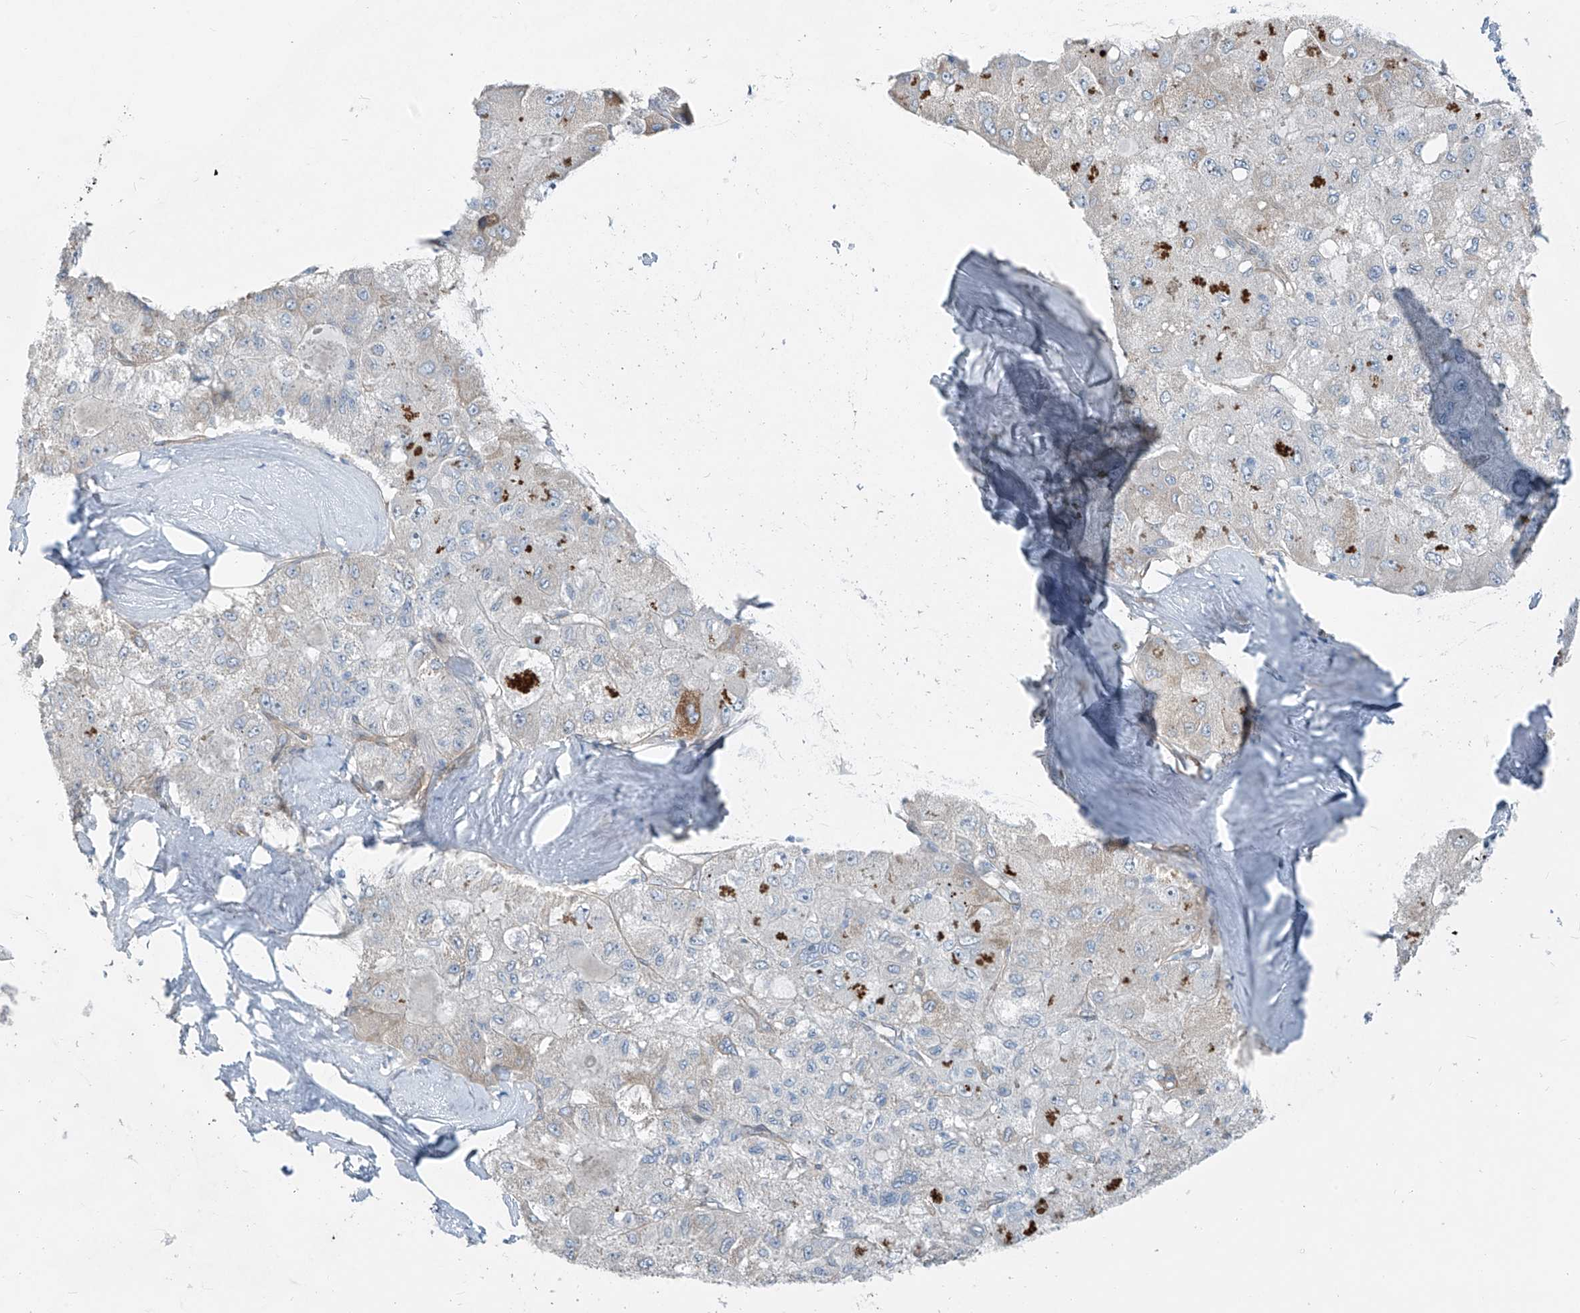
{"staining": {"intensity": "negative", "quantity": "none", "location": "none"}, "tissue": "liver cancer", "cell_type": "Tumor cells", "image_type": "cancer", "snomed": [{"axis": "morphology", "description": "Carcinoma, Hepatocellular, NOS"}, {"axis": "topography", "description": "Liver"}], "caption": "A photomicrograph of human liver cancer is negative for staining in tumor cells.", "gene": "TNS2", "patient": {"sex": "male", "age": 80}}